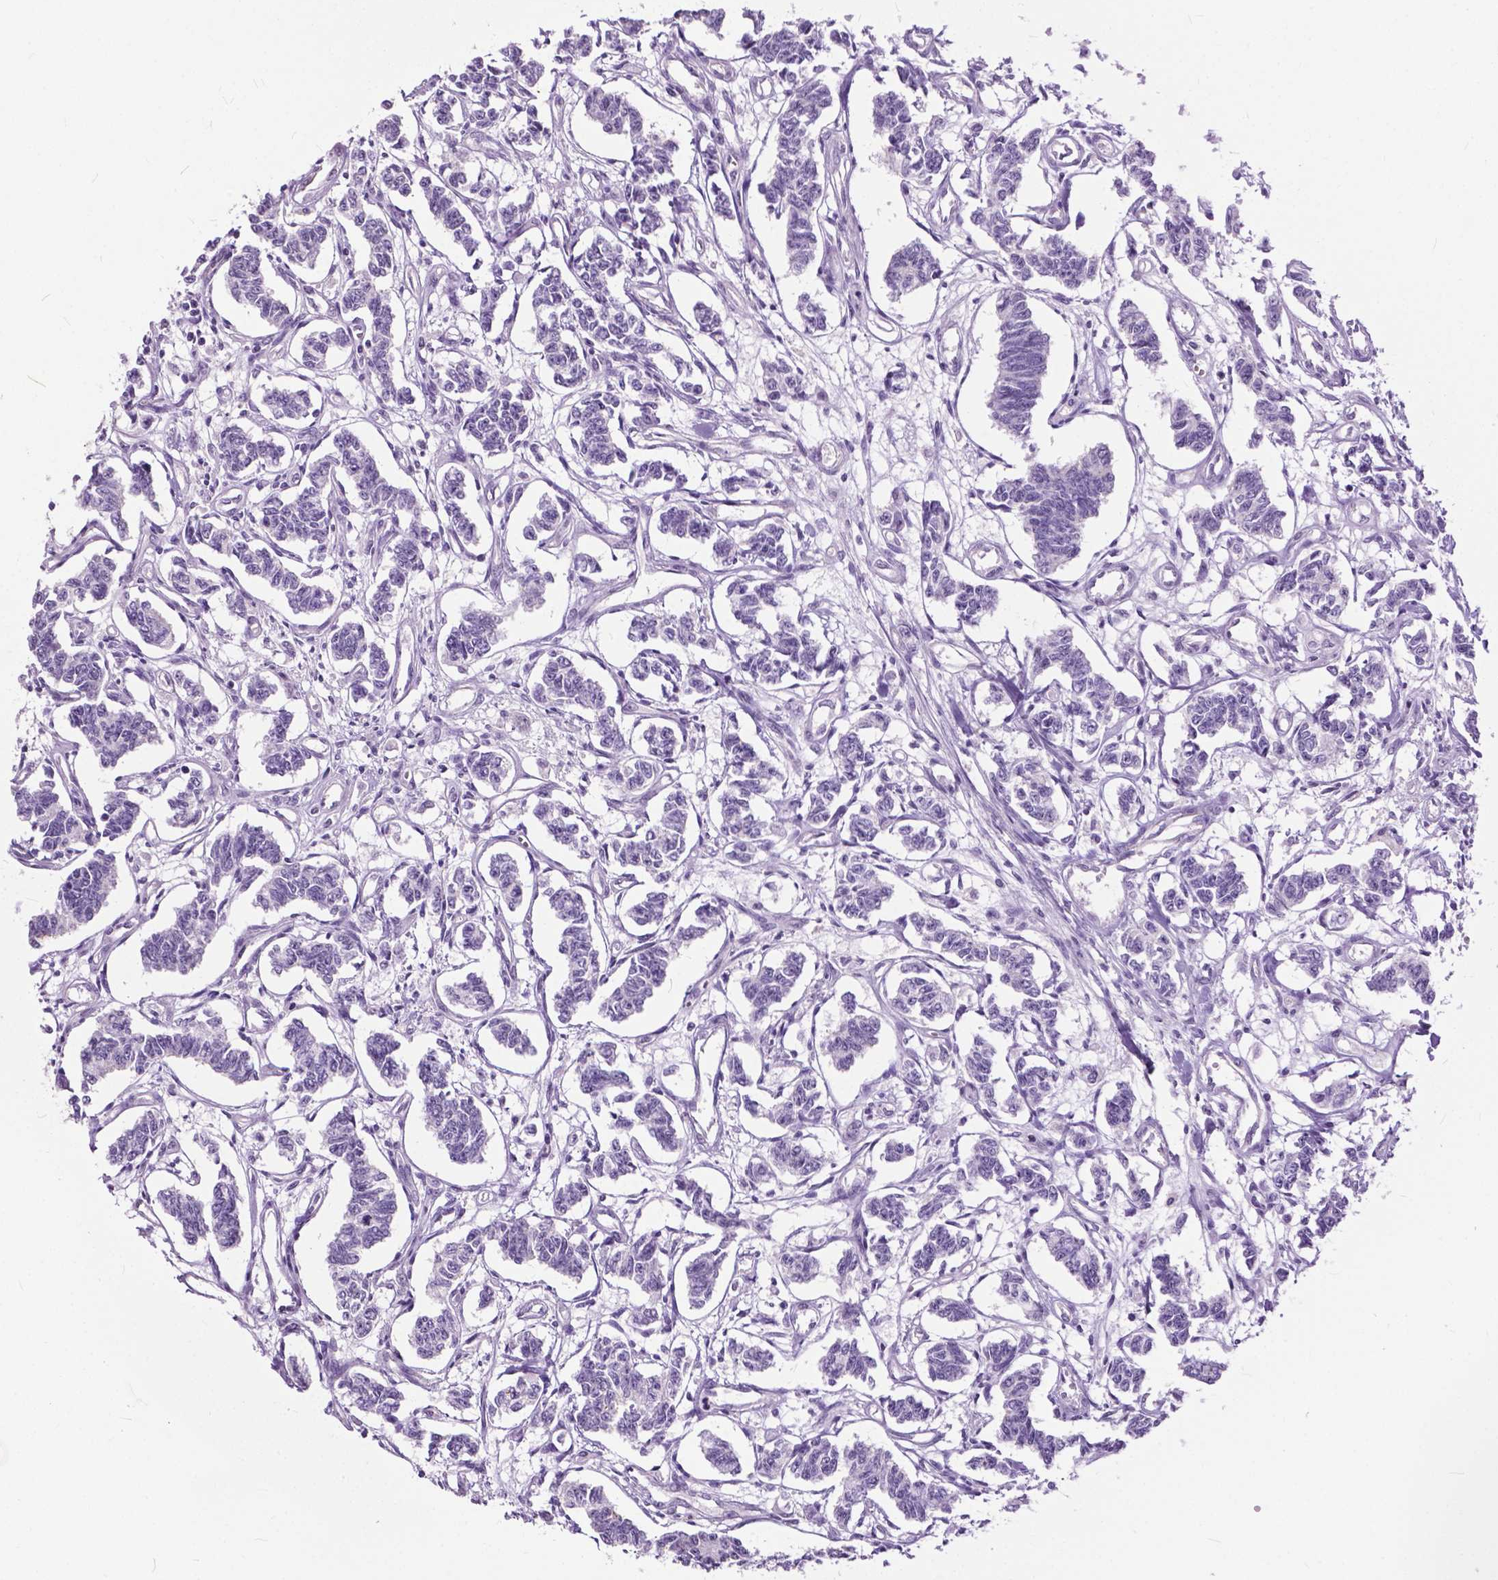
{"staining": {"intensity": "negative", "quantity": "none", "location": "none"}, "tissue": "carcinoid", "cell_type": "Tumor cells", "image_type": "cancer", "snomed": [{"axis": "morphology", "description": "Carcinoid, malignant, NOS"}, {"axis": "topography", "description": "Kidney"}], "caption": "Tumor cells show no significant expression in malignant carcinoid.", "gene": "GPR37L1", "patient": {"sex": "female", "age": 41}}